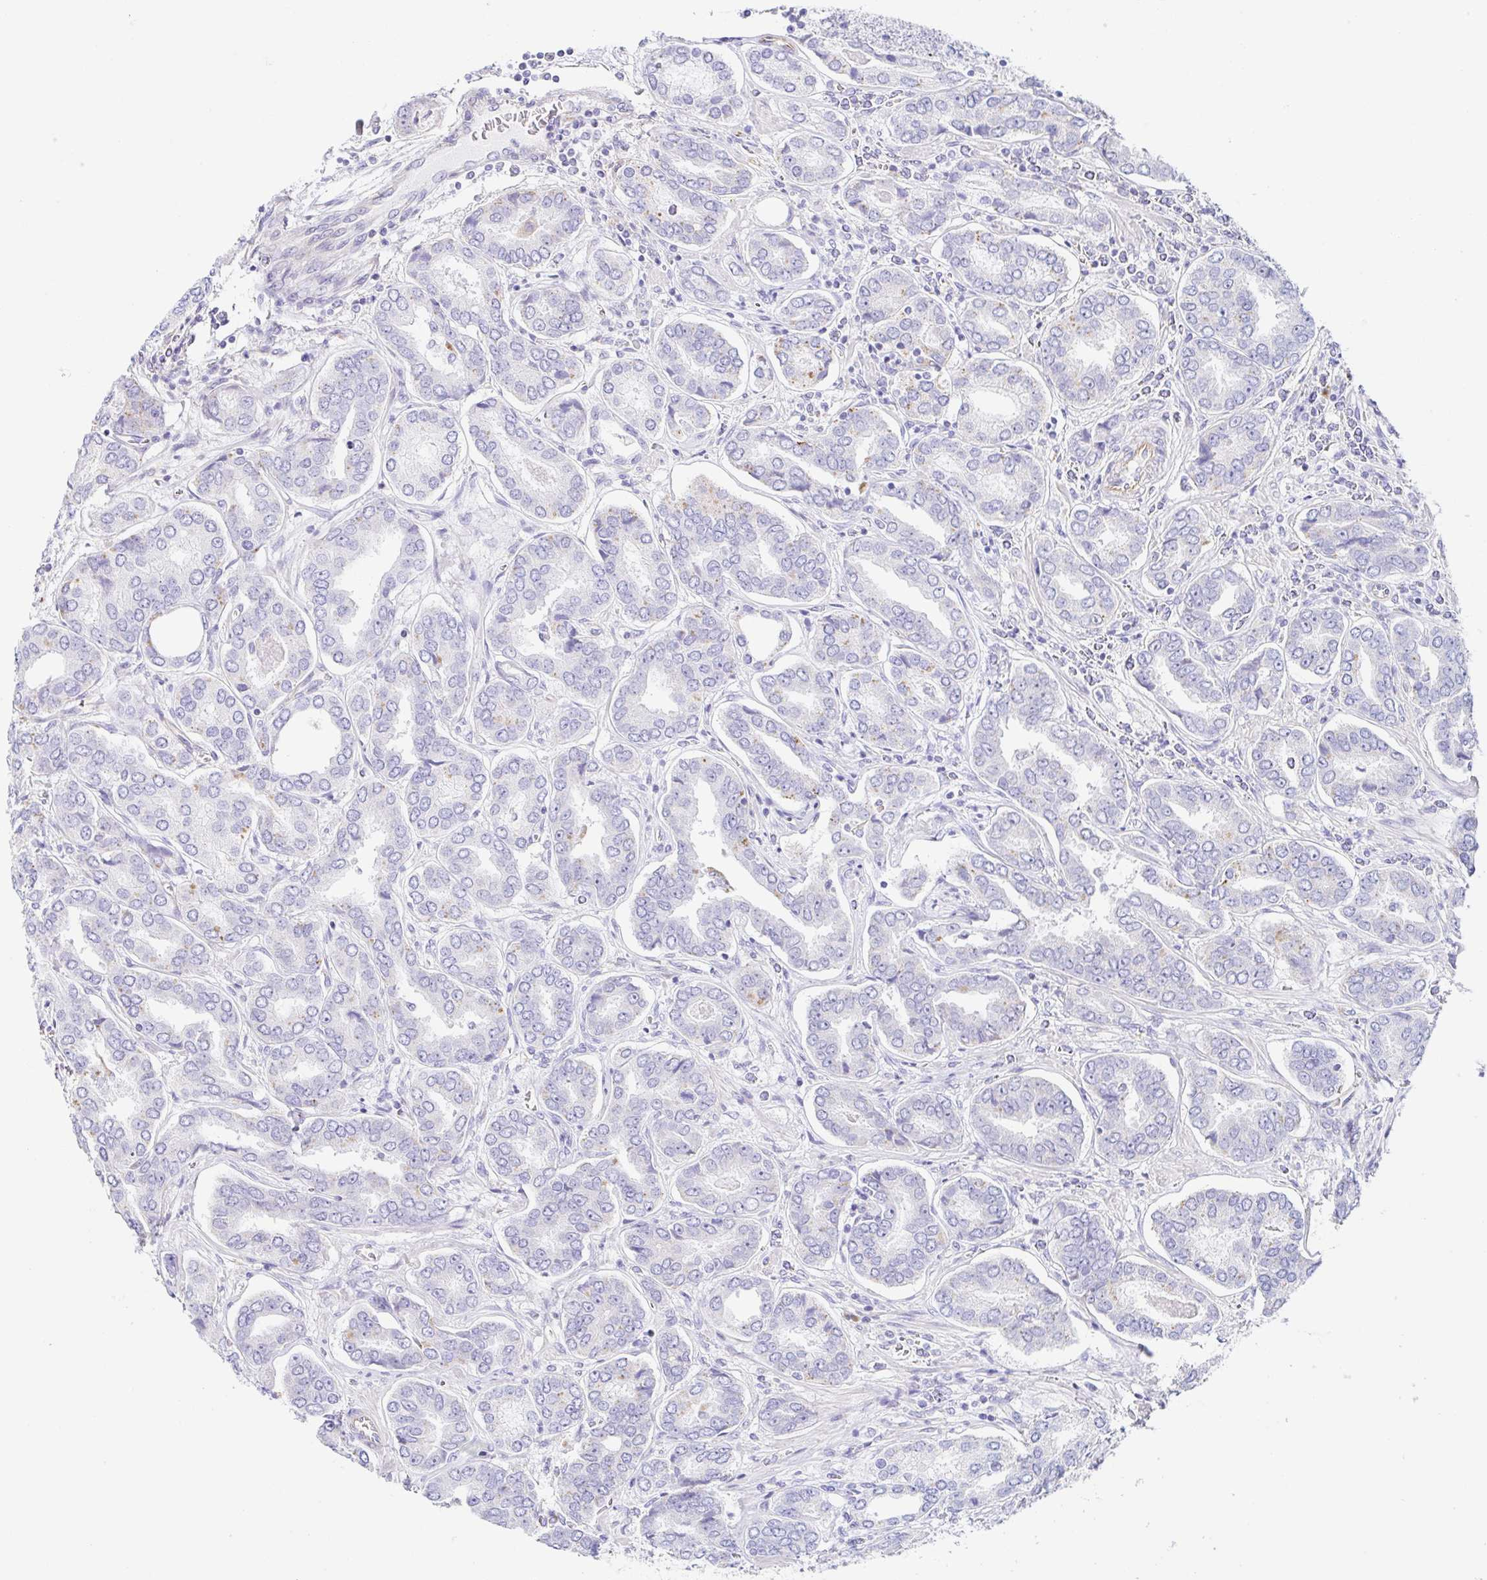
{"staining": {"intensity": "moderate", "quantity": "25%-75%", "location": "cytoplasmic/membranous"}, "tissue": "prostate cancer", "cell_type": "Tumor cells", "image_type": "cancer", "snomed": [{"axis": "morphology", "description": "Adenocarcinoma, High grade"}, {"axis": "topography", "description": "Prostate"}], "caption": "Prostate high-grade adenocarcinoma stained with a protein marker shows moderate staining in tumor cells.", "gene": "DKK4", "patient": {"sex": "male", "age": 72}}